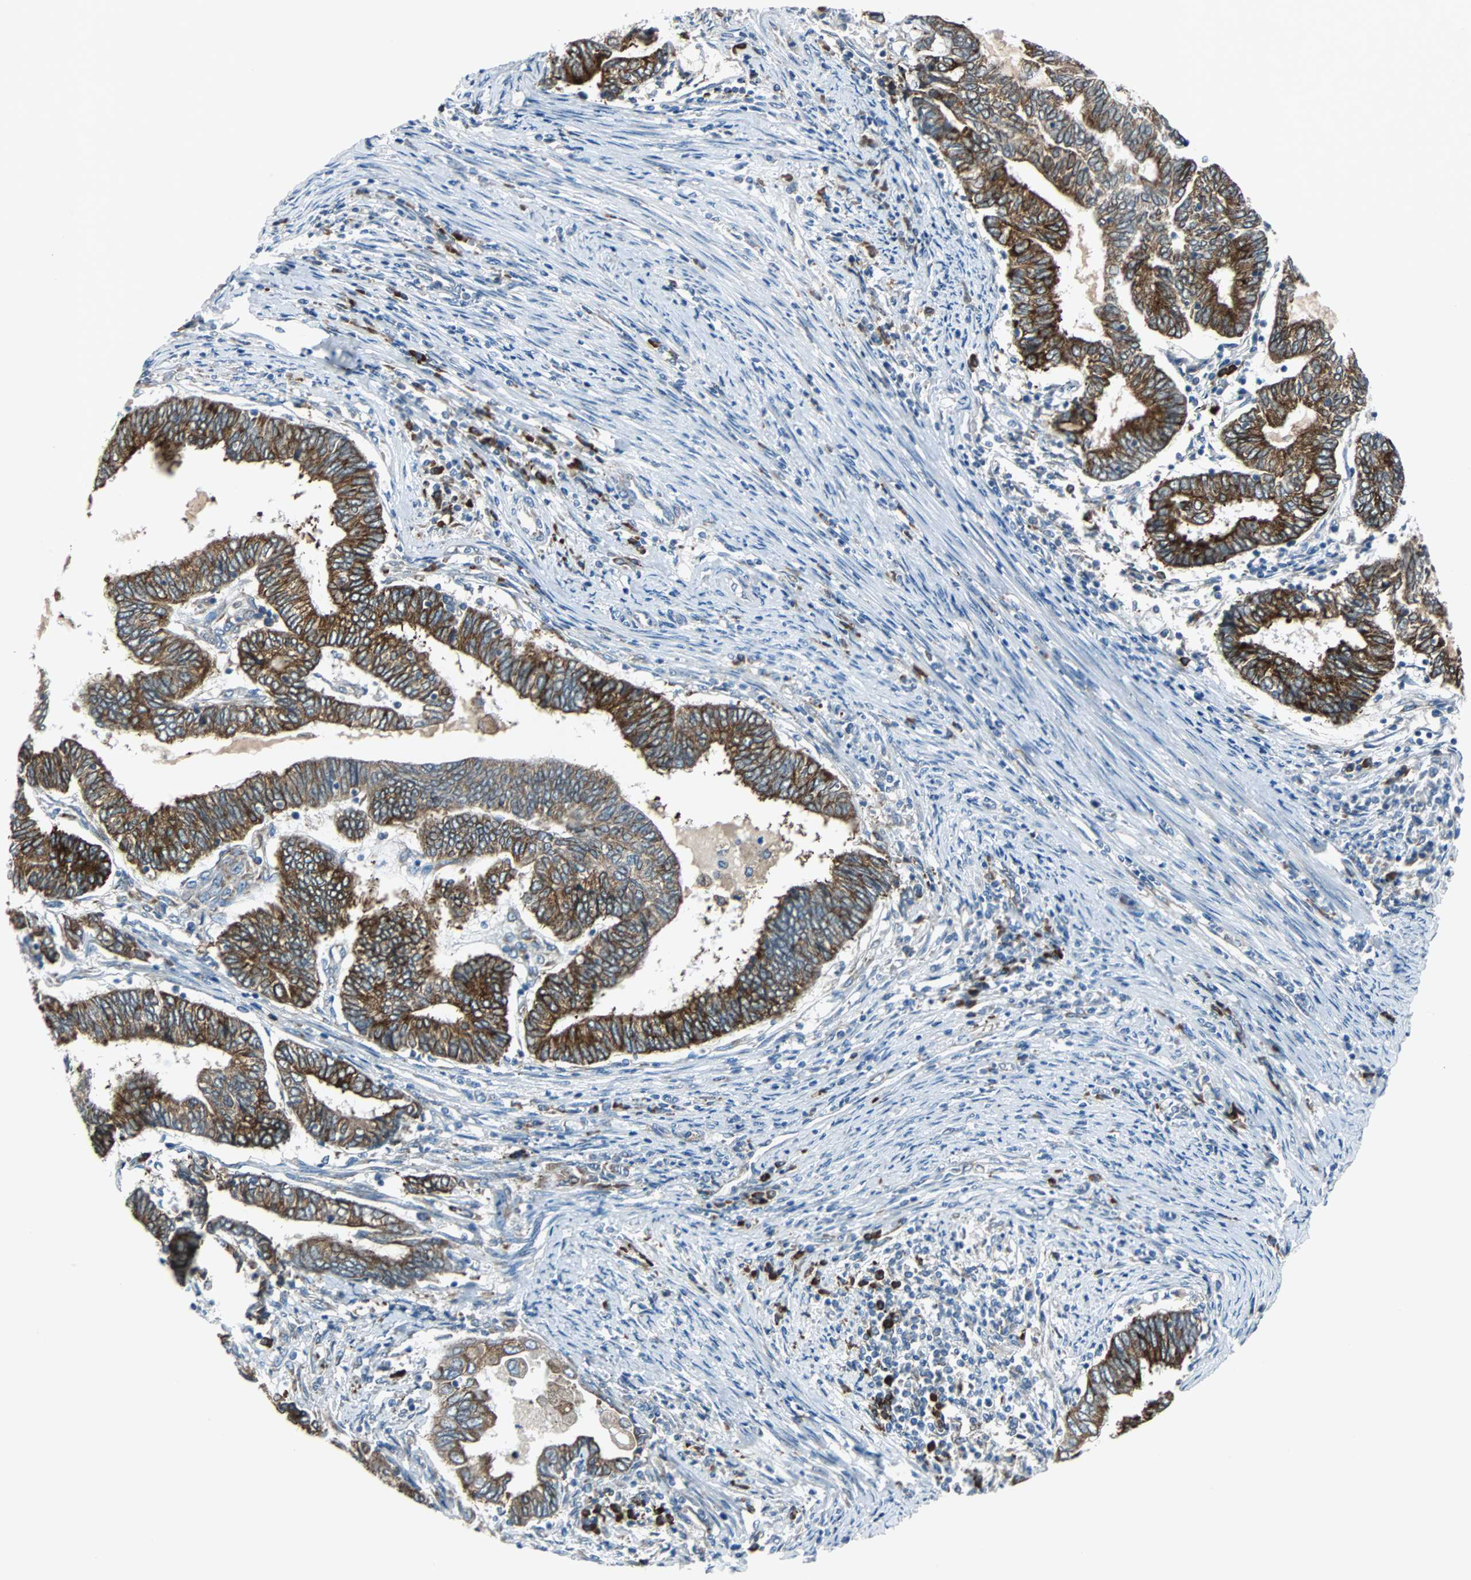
{"staining": {"intensity": "strong", "quantity": "25%-75%", "location": "cytoplasmic/membranous"}, "tissue": "endometrial cancer", "cell_type": "Tumor cells", "image_type": "cancer", "snomed": [{"axis": "morphology", "description": "Adenocarcinoma, NOS"}, {"axis": "topography", "description": "Uterus"}, {"axis": "topography", "description": "Endometrium"}], "caption": "Adenocarcinoma (endometrial) was stained to show a protein in brown. There is high levels of strong cytoplasmic/membranous positivity in approximately 25%-75% of tumor cells. Immunohistochemistry (ihc) stains the protein in brown and the nuclei are stained blue.", "gene": "PDIA4", "patient": {"sex": "female", "age": 70}}